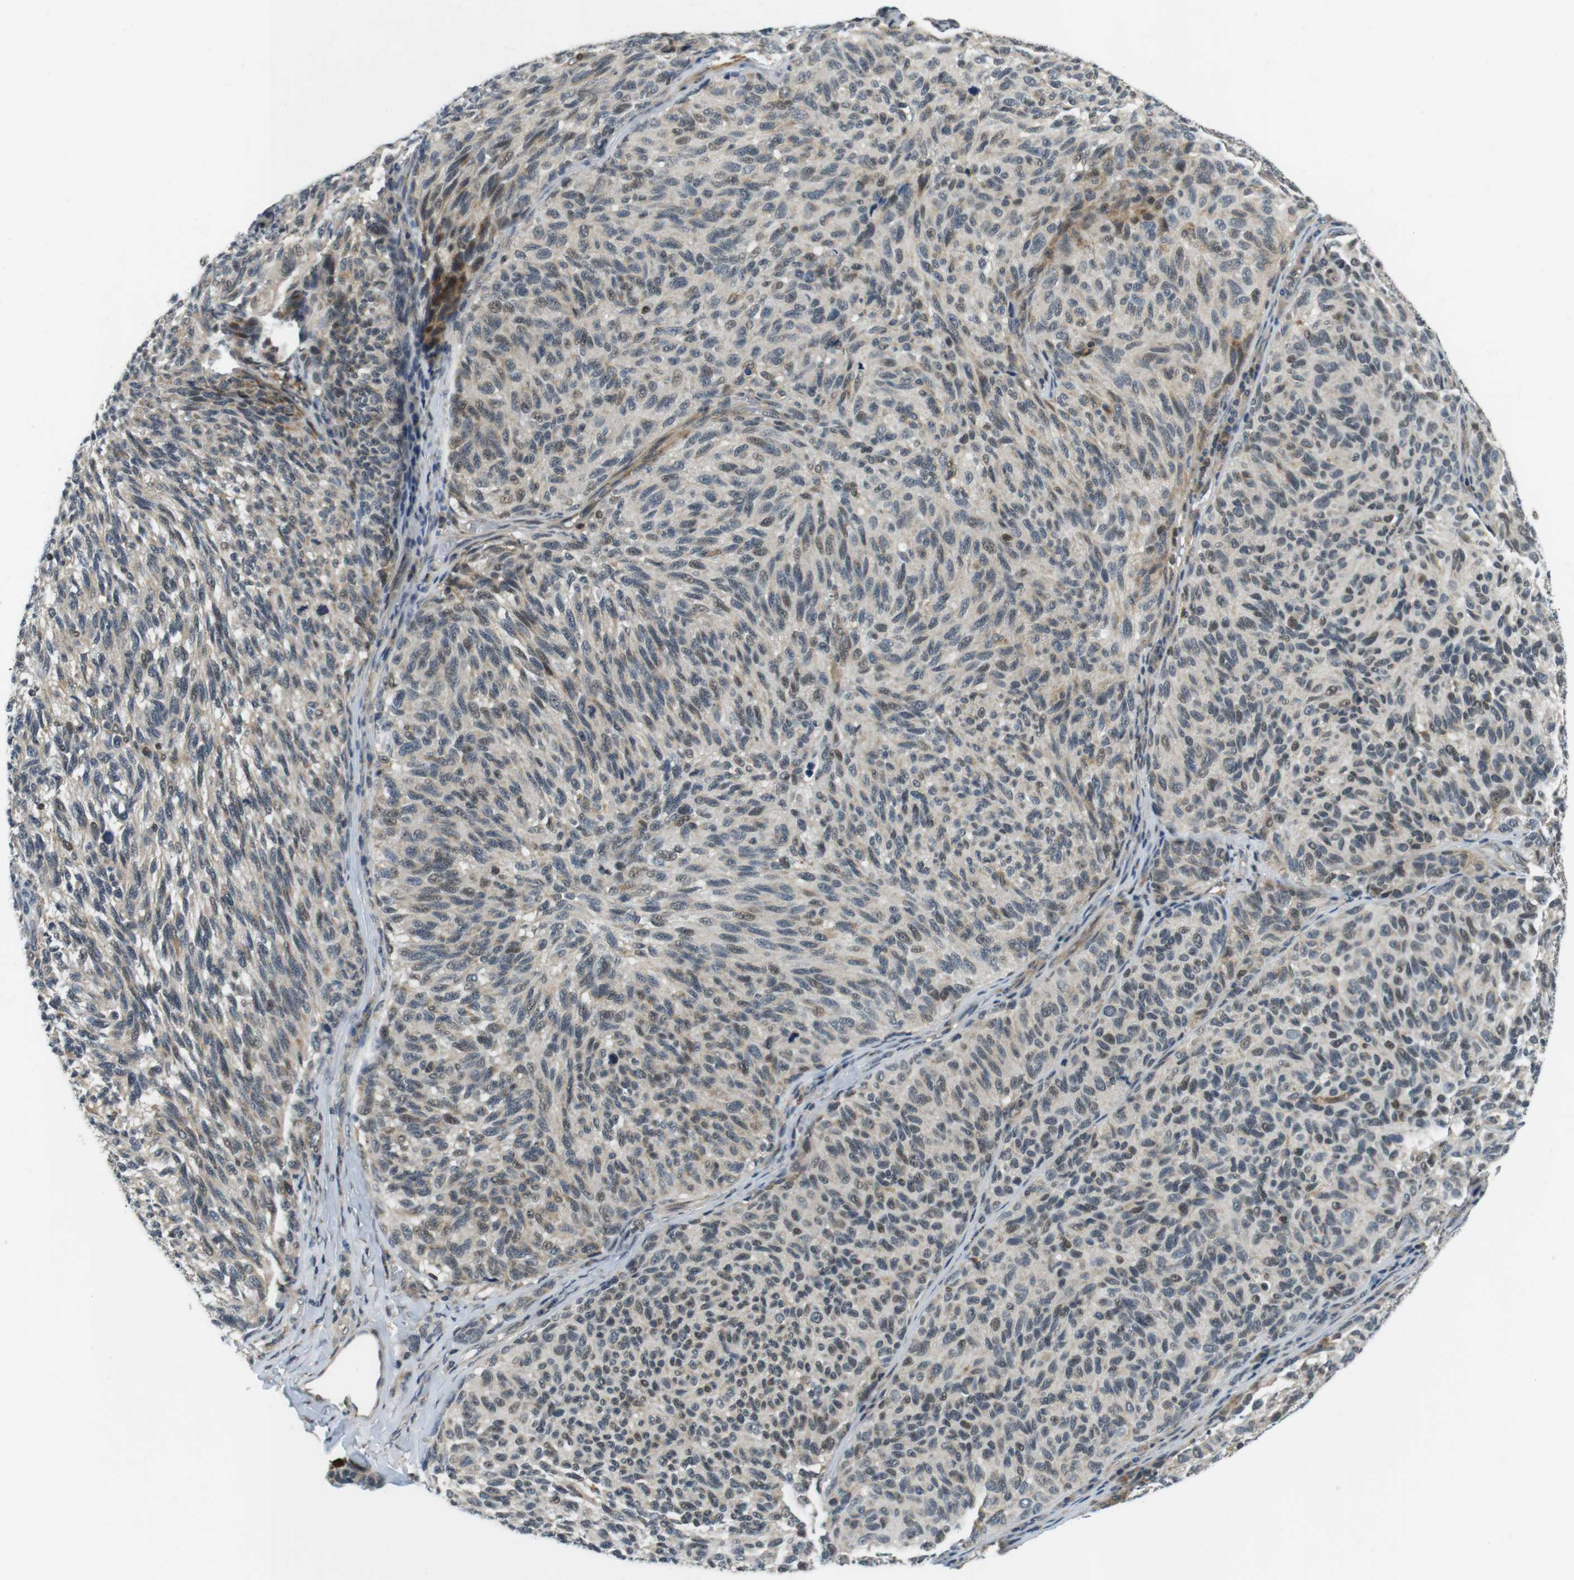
{"staining": {"intensity": "weak", "quantity": "25%-75%", "location": "cytoplasmic/membranous,nuclear"}, "tissue": "melanoma", "cell_type": "Tumor cells", "image_type": "cancer", "snomed": [{"axis": "morphology", "description": "Malignant melanoma, NOS"}, {"axis": "topography", "description": "Skin"}], "caption": "Immunohistochemical staining of human malignant melanoma shows low levels of weak cytoplasmic/membranous and nuclear protein positivity in about 25%-75% of tumor cells. Immunohistochemistry stains the protein in brown and the nuclei are stained blue.", "gene": "BRD4", "patient": {"sex": "female", "age": 73}}